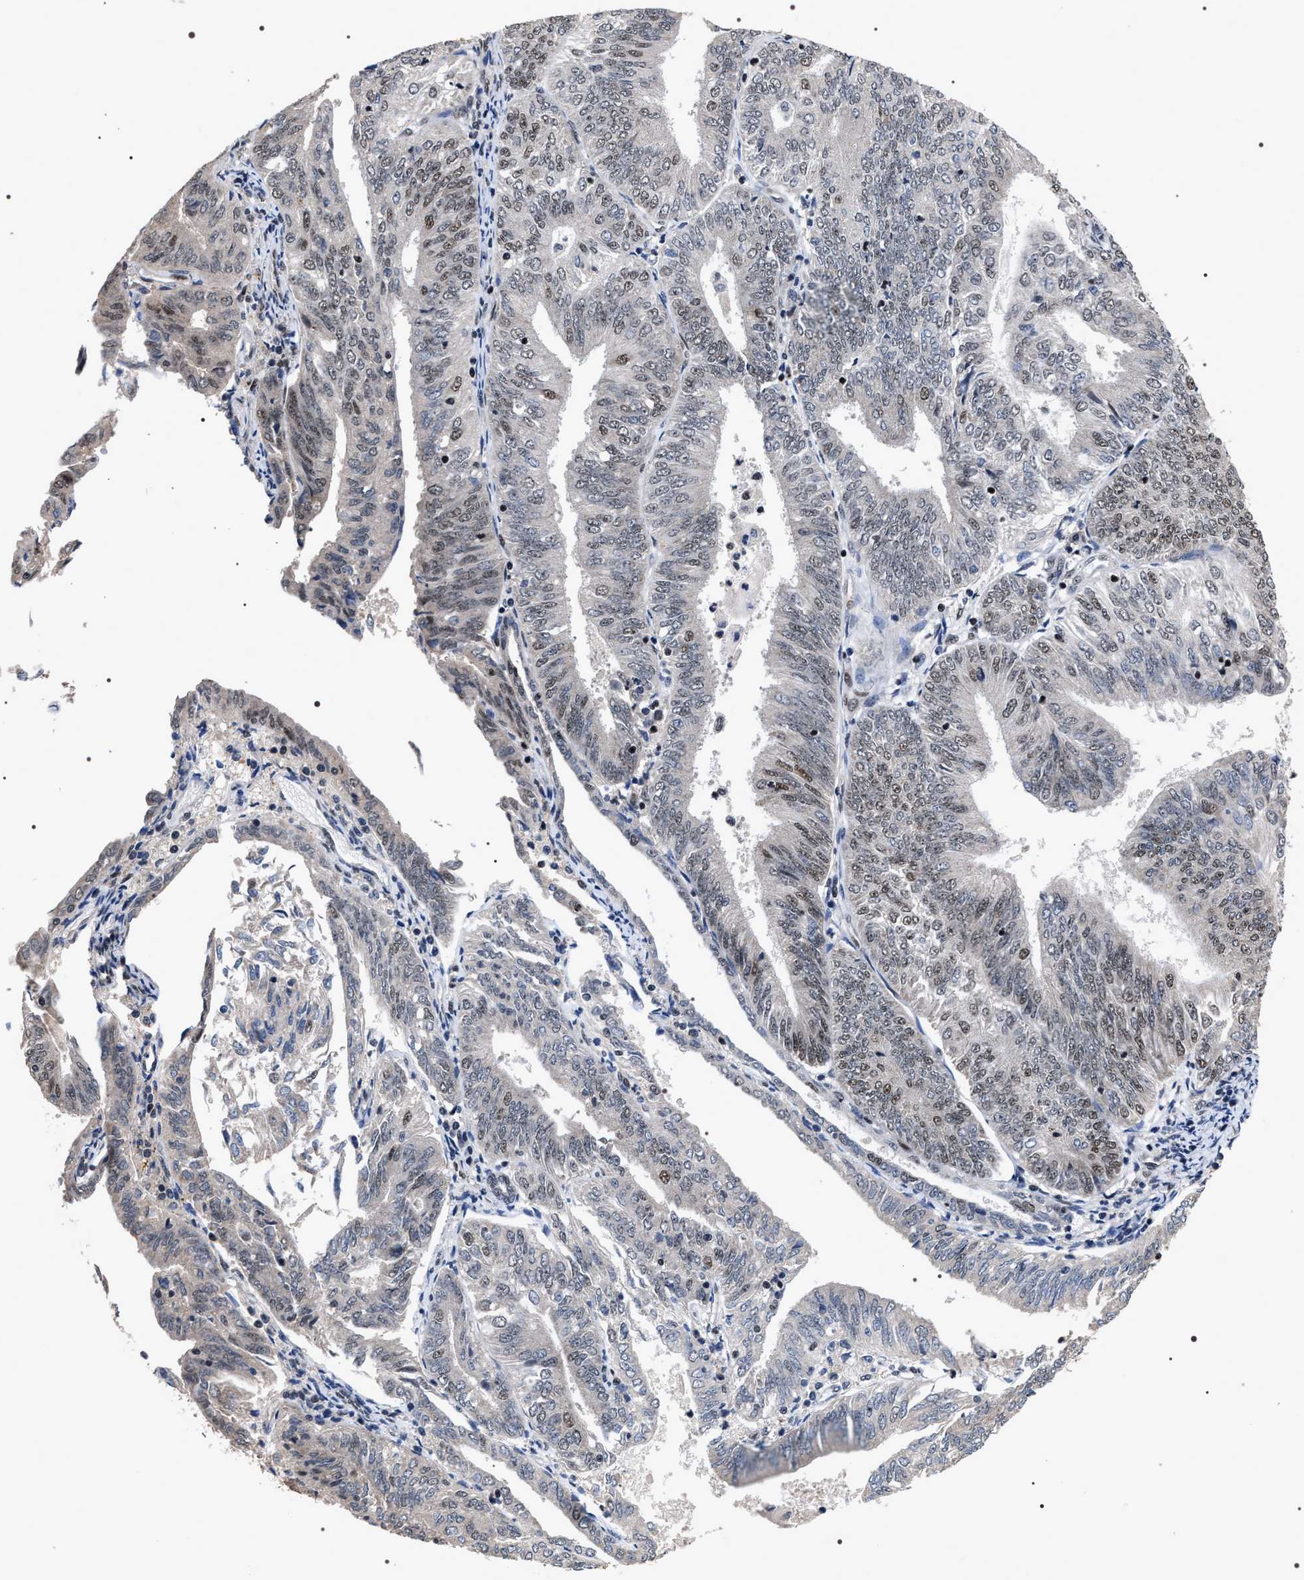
{"staining": {"intensity": "moderate", "quantity": "25%-75%", "location": "nuclear"}, "tissue": "endometrial cancer", "cell_type": "Tumor cells", "image_type": "cancer", "snomed": [{"axis": "morphology", "description": "Adenocarcinoma, NOS"}, {"axis": "topography", "description": "Endometrium"}], "caption": "Endometrial cancer (adenocarcinoma) was stained to show a protein in brown. There is medium levels of moderate nuclear staining in about 25%-75% of tumor cells.", "gene": "RRP1B", "patient": {"sex": "female", "age": 58}}